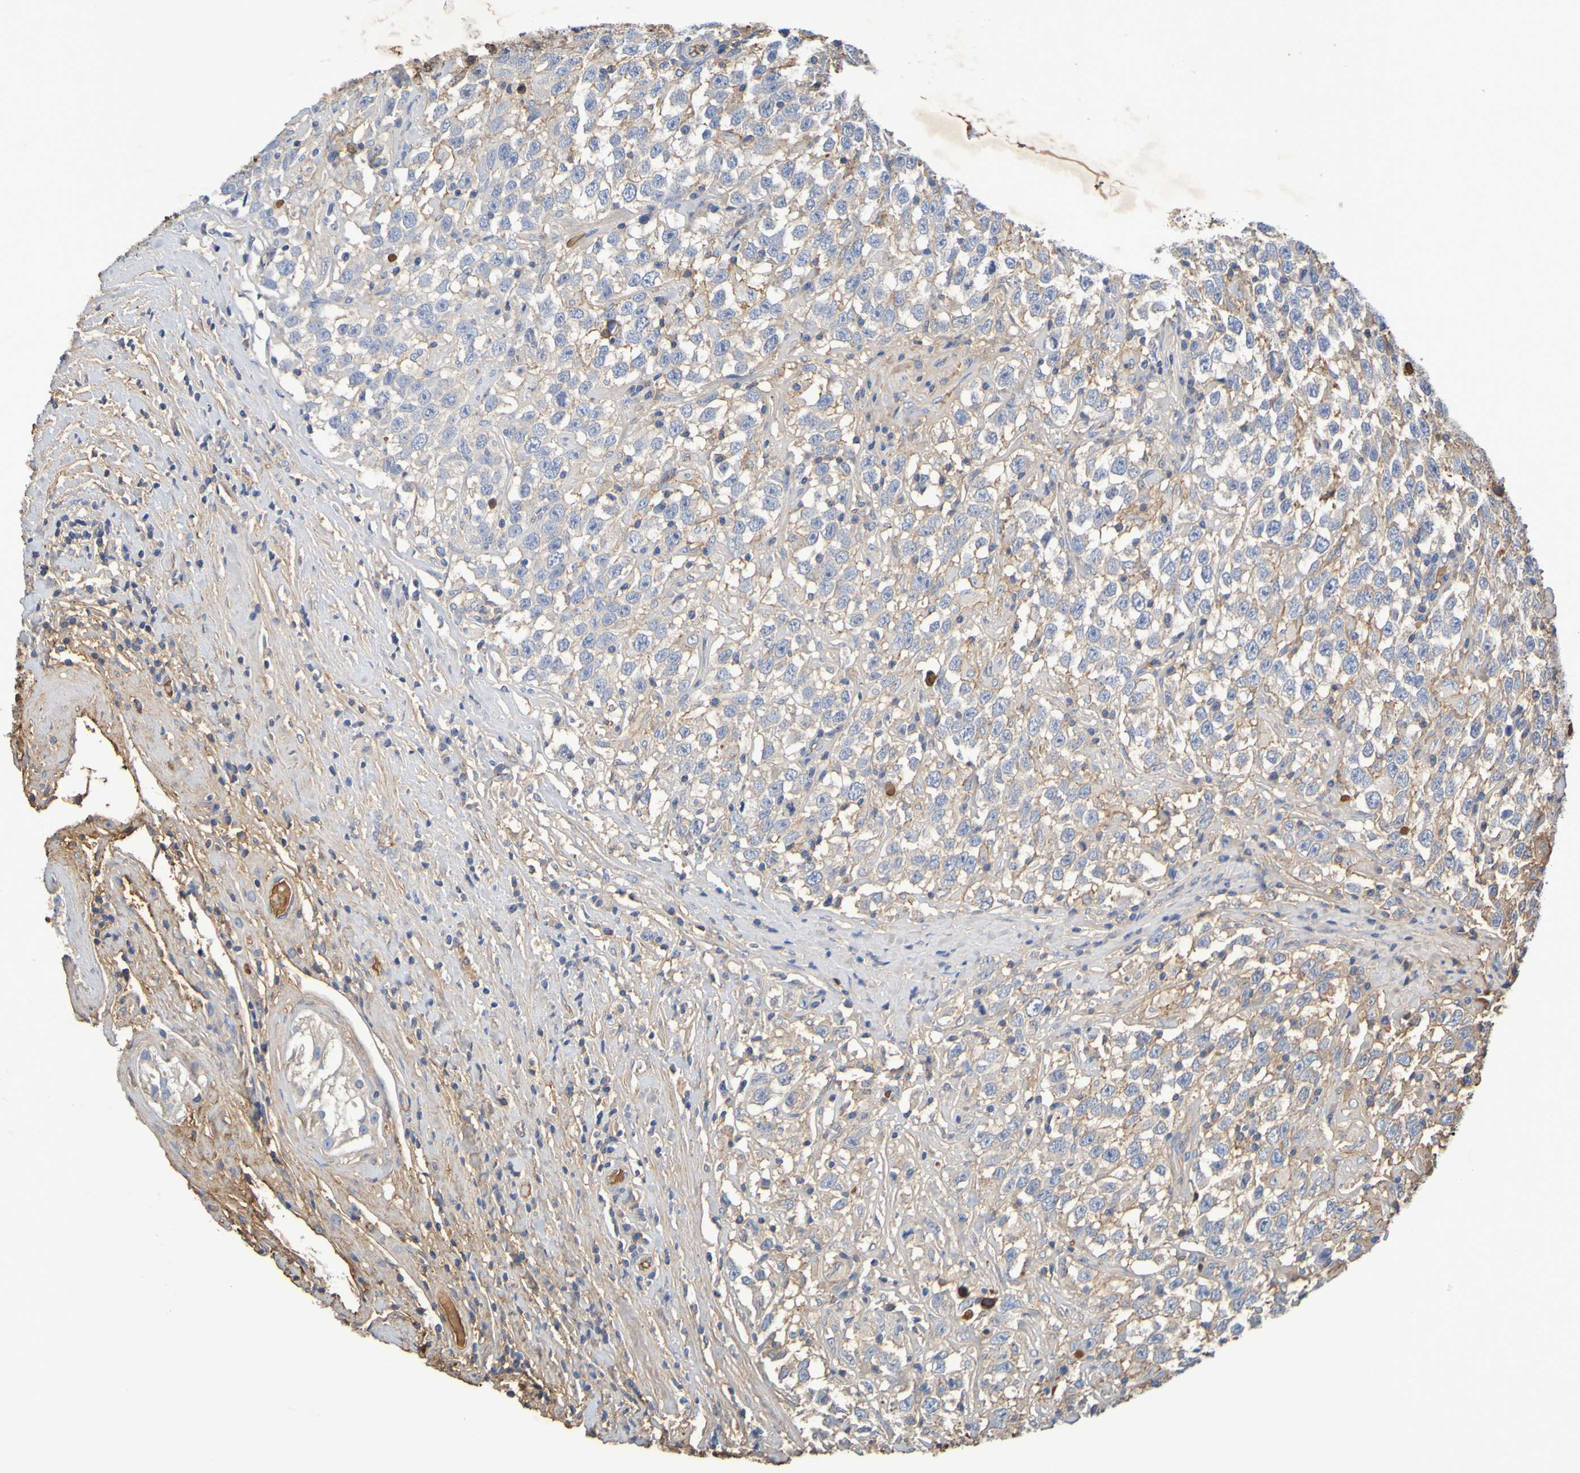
{"staining": {"intensity": "moderate", "quantity": "25%-75%", "location": "cytoplasmic/membranous"}, "tissue": "testis cancer", "cell_type": "Tumor cells", "image_type": "cancer", "snomed": [{"axis": "morphology", "description": "Seminoma, NOS"}, {"axis": "topography", "description": "Testis"}], "caption": "Immunohistochemistry (IHC) (DAB) staining of testis cancer (seminoma) exhibits moderate cytoplasmic/membranous protein positivity in approximately 25%-75% of tumor cells.", "gene": "GAB3", "patient": {"sex": "male", "age": 41}}